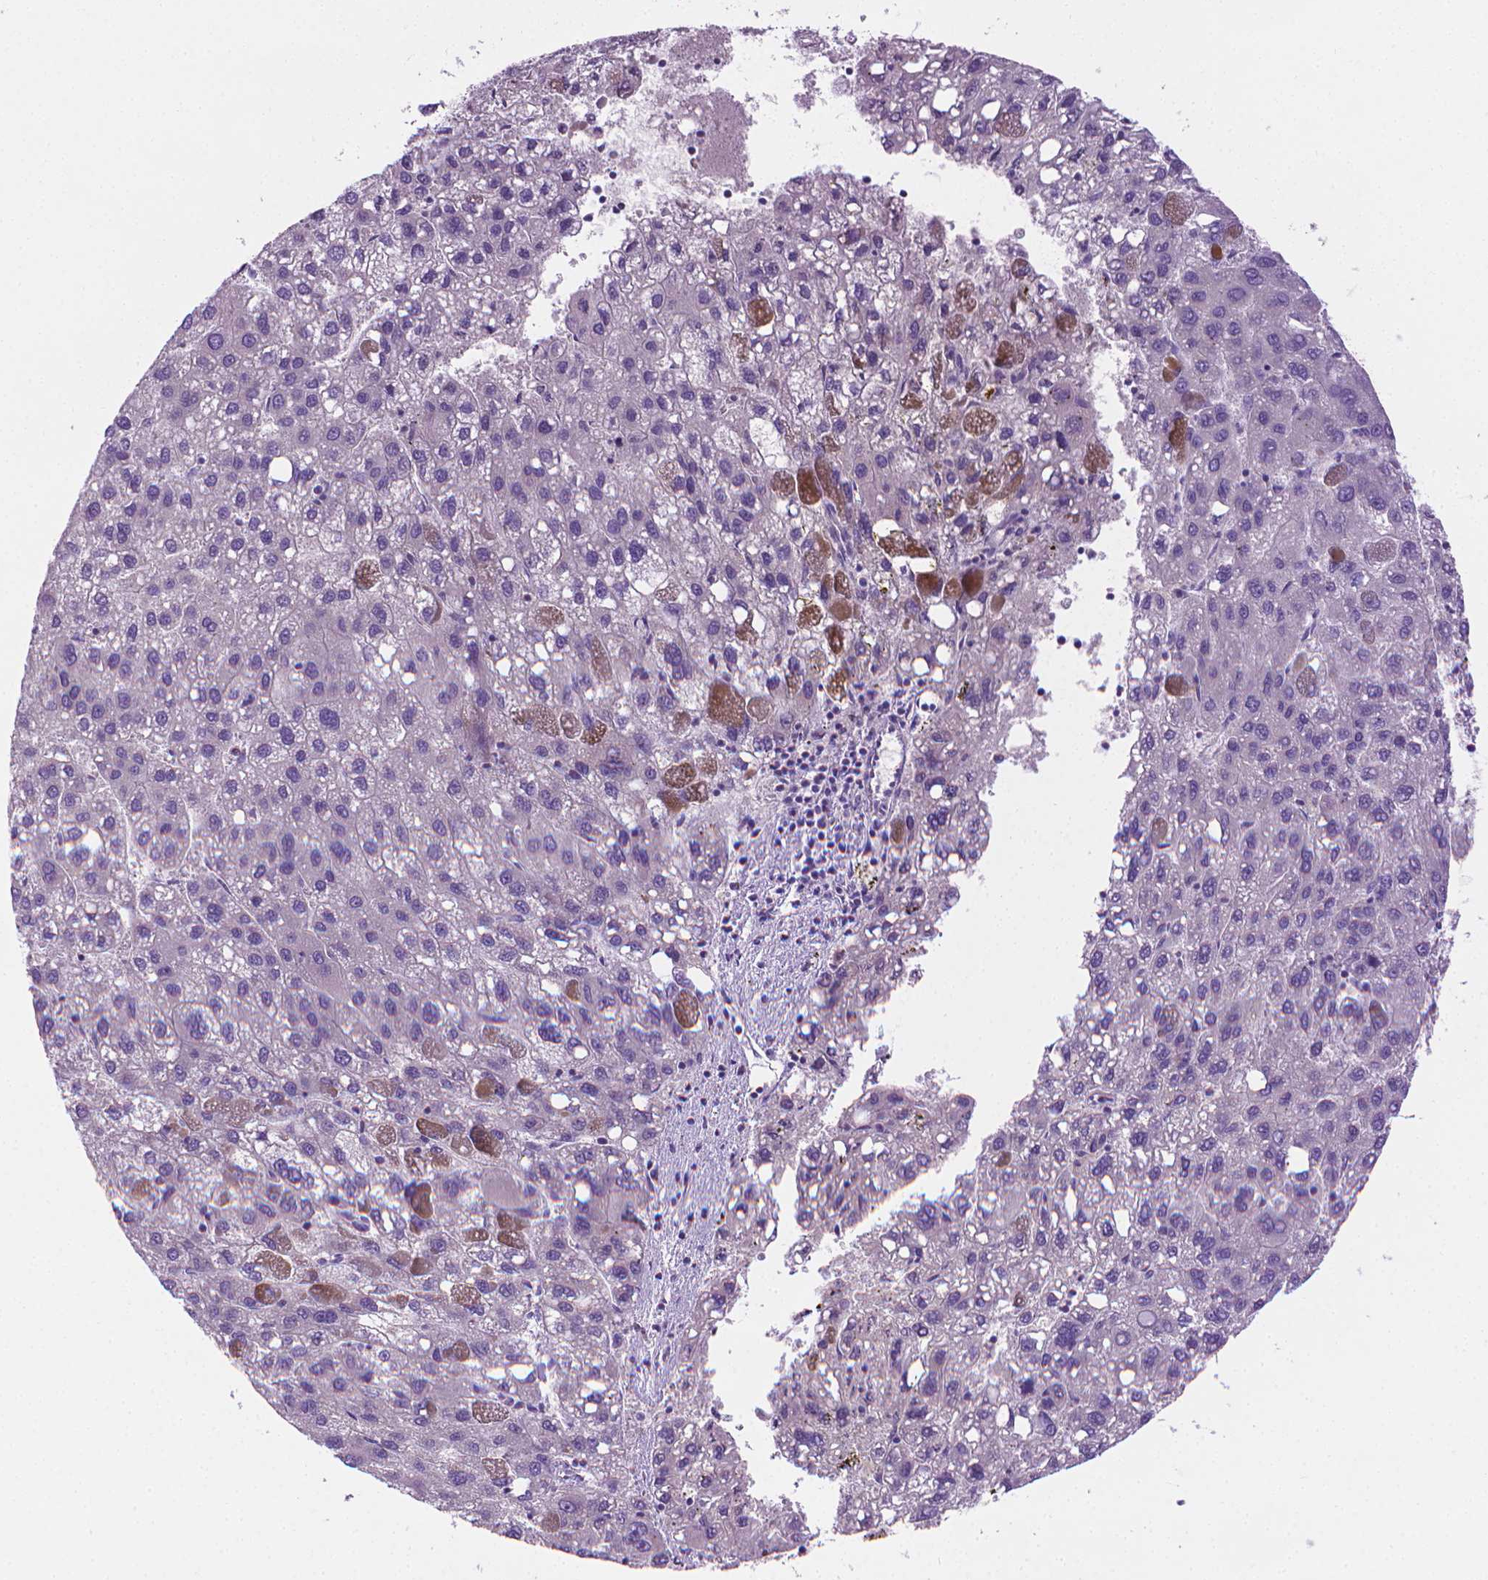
{"staining": {"intensity": "negative", "quantity": "none", "location": "none"}, "tissue": "liver cancer", "cell_type": "Tumor cells", "image_type": "cancer", "snomed": [{"axis": "morphology", "description": "Carcinoma, Hepatocellular, NOS"}, {"axis": "topography", "description": "Liver"}], "caption": "This image is of liver hepatocellular carcinoma stained with IHC to label a protein in brown with the nuclei are counter-stained blue. There is no positivity in tumor cells.", "gene": "SLC51B", "patient": {"sex": "female", "age": 82}}